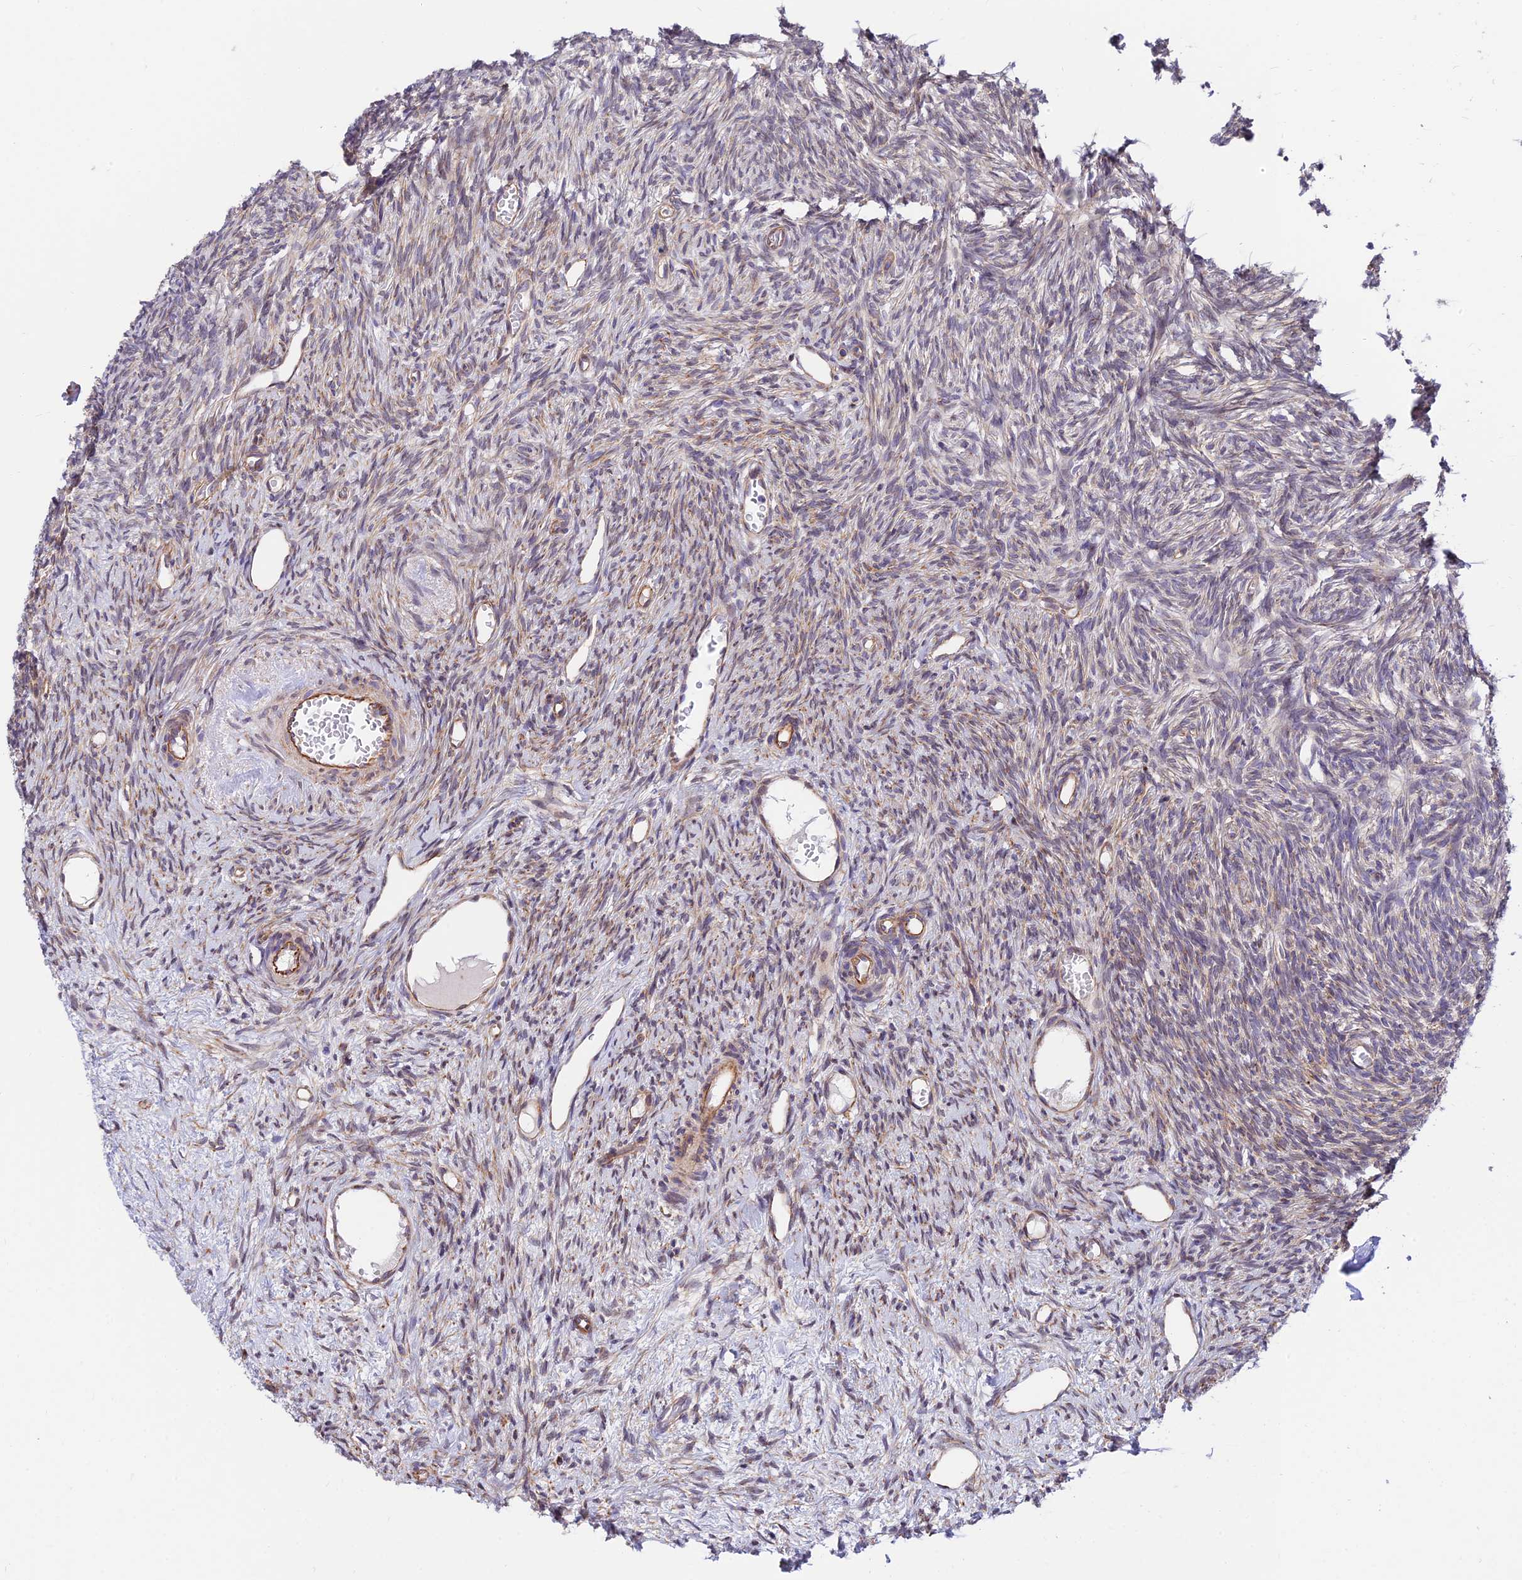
{"staining": {"intensity": "weak", "quantity": "25%-75%", "location": "cytoplasmic/membranous"}, "tissue": "ovary", "cell_type": "Follicle cells", "image_type": "normal", "snomed": [{"axis": "morphology", "description": "Normal tissue, NOS"}, {"axis": "topography", "description": "Ovary"}], "caption": "This micrograph reveals immunohistochemistry (IHC) staining of normal ovary, with low weak cytoplasmic/membranous staining in about 25%-75% of follicle cells.", "gene": "EXOC3L4", "patient": {"sex": "female", "age": 51}}